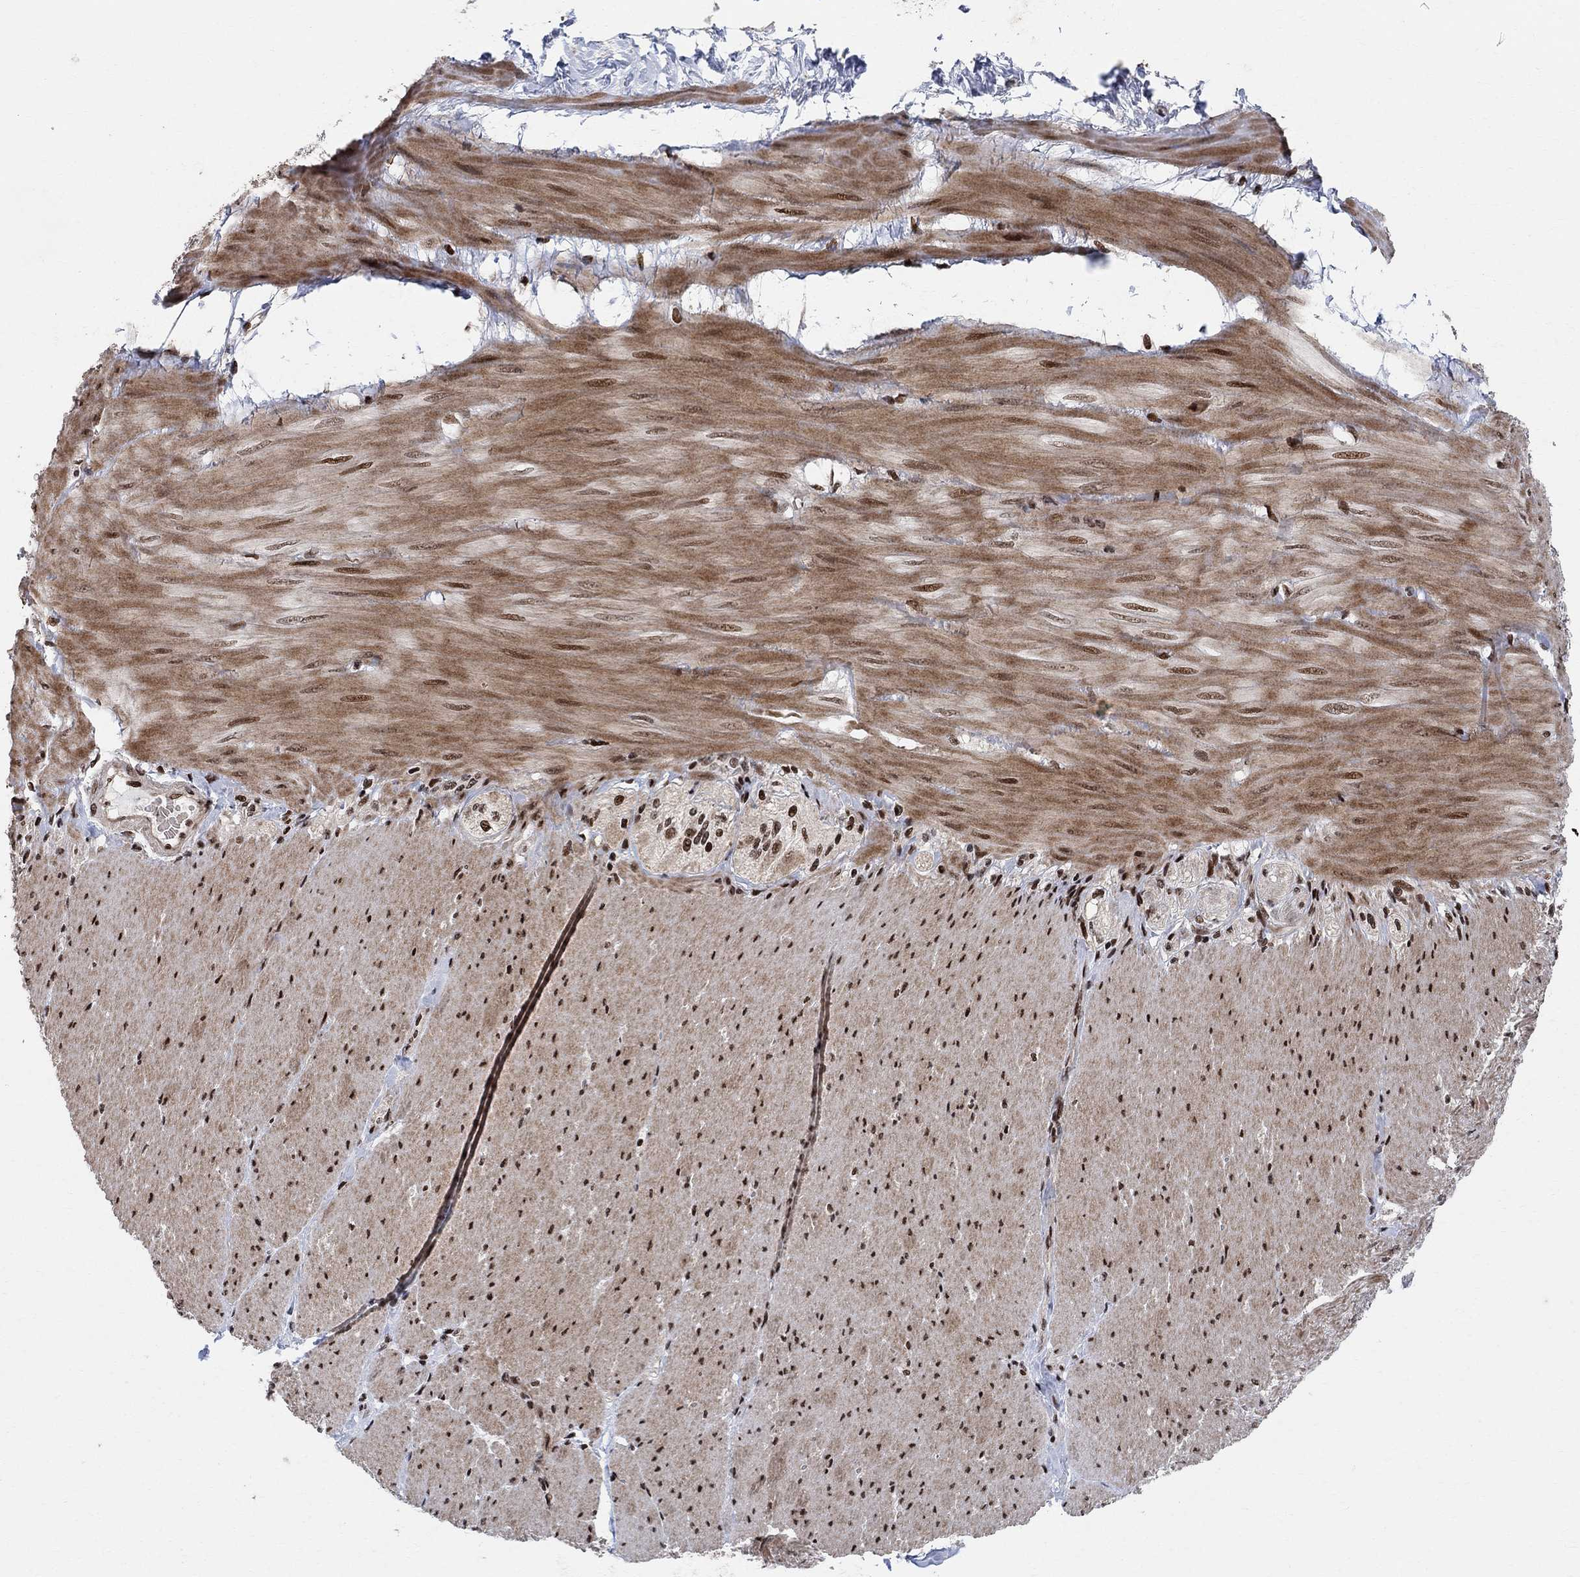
{"staining": {"intensity": "strong", "quantity": ">75%", "location": "nuclear"}, "tissue": "adipose tissue", "cell_type": "Adipocytes", "image_type": "normal", "snomed": [{"axis": "morphology", "description": "Normal tissue, NOS"}, {"axis": "topography", "description": "Smooth muscle"}, {"axis": "topography", "description": "Duodenum"}, {"axis": "topography", "description": "Peripheral nerve tissue"}], "caption": "Approximately >75% of adipocytes in unremarkable human adipose tissue display strong nuclear protein expression as visualized by brown immunohistochemical staining.", "gene": "E4F1", "patient": {"sex": "female", "age": 61}}